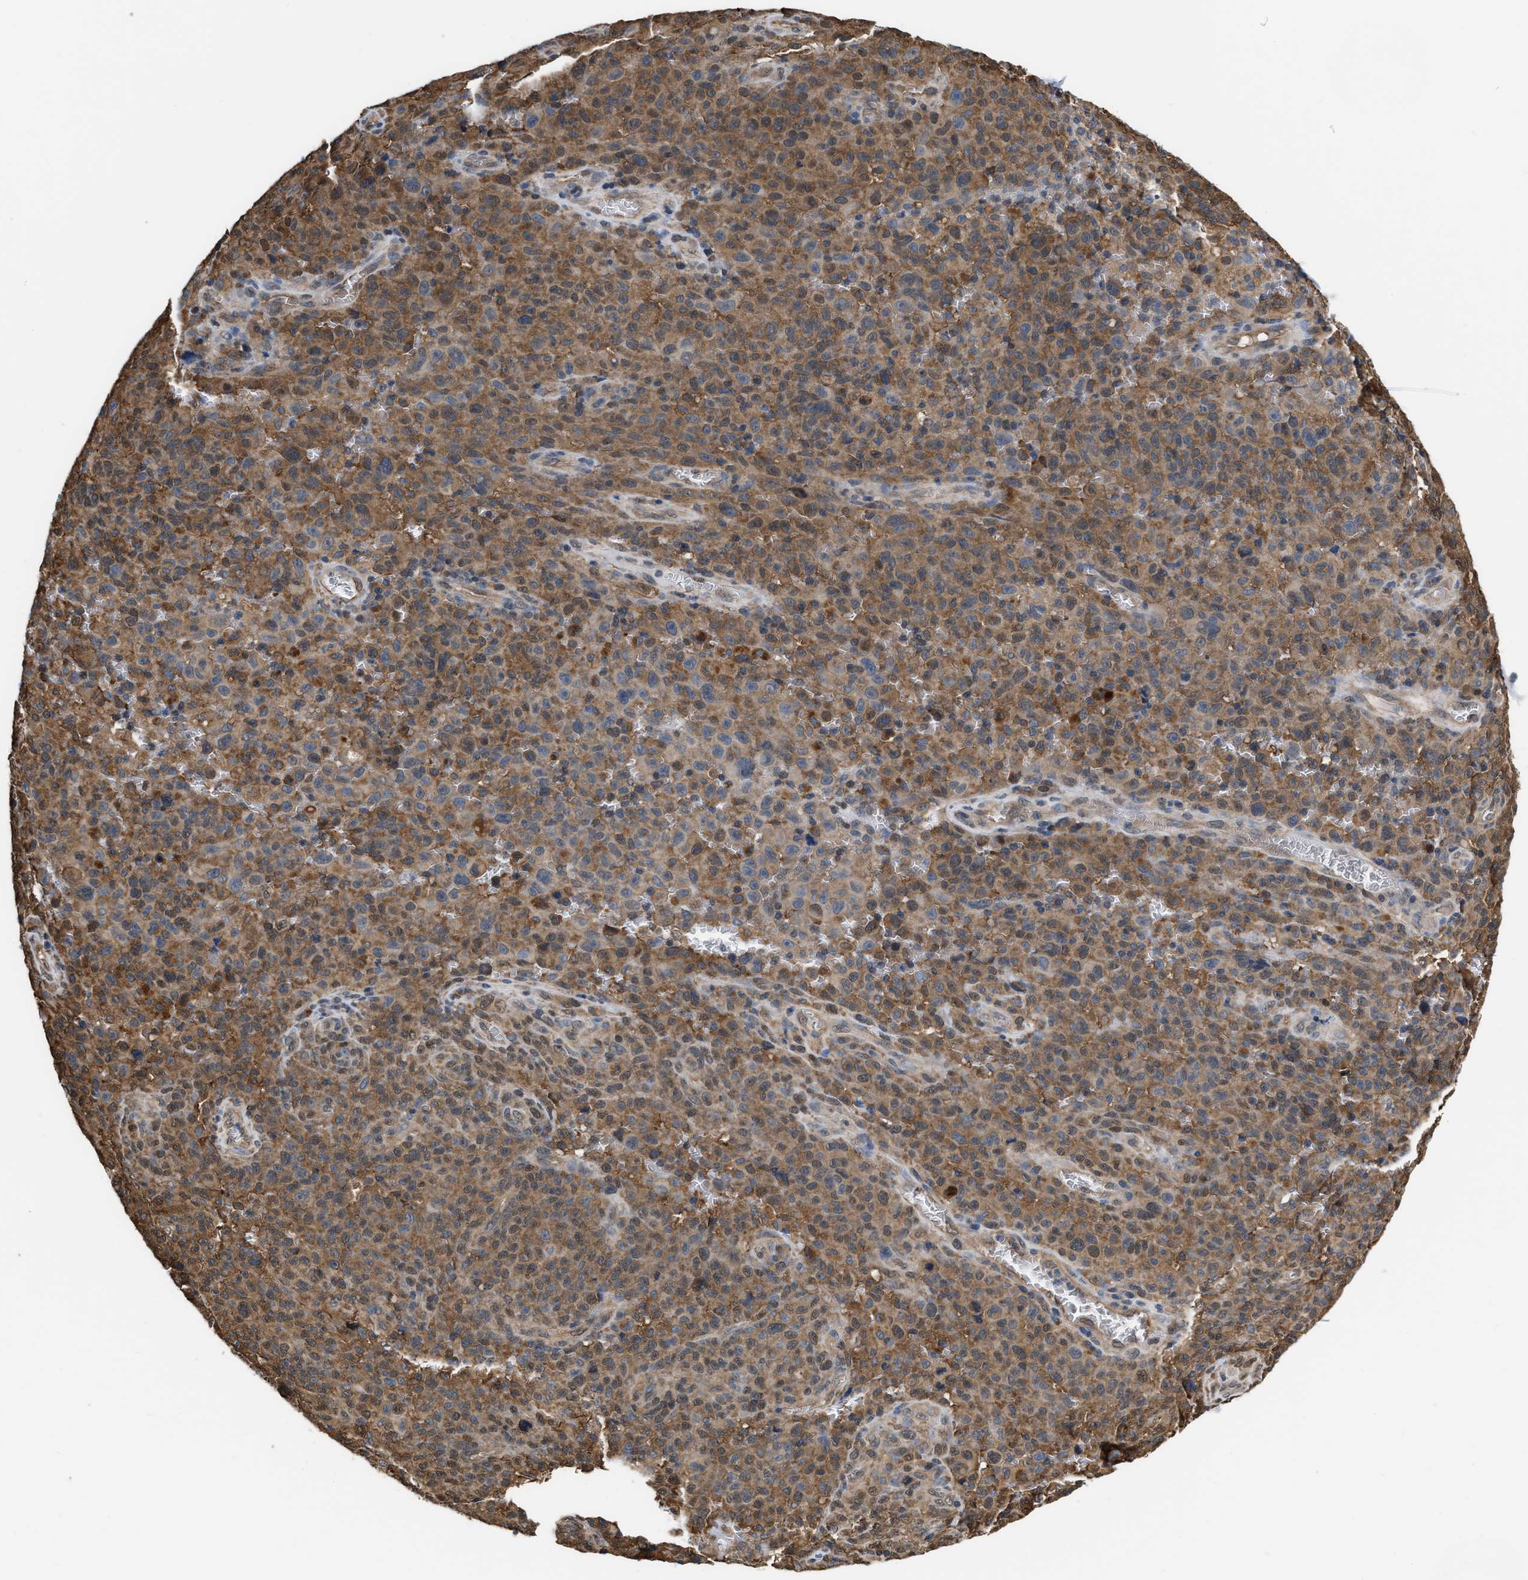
{"staining": {"intensity": "moderate", "quantity": ">75%", "location": "cytoplasmic/membranous,nuclear"}, "tissue": "melanoma", "cell_type": "Tumor cells", "image_type": "cancer", "snomed": [{"axis": "morphology", "description": "Malignant melanoma, NOS"}, {"axis": "topography", "description": "Skin"}], "caption": "High-magnification brightfield microscopy of melanoma stained with DAB (3,3'-diaminobenzidine) (brown) and counterstained with hematoxylin (blue). tumor cells exhibit moderate cytoplasmic/membranous and nuclear staining is seen in about>75% of cells.", "gene": "SCAI", "patient": {"sex": "female", "age": 82}}